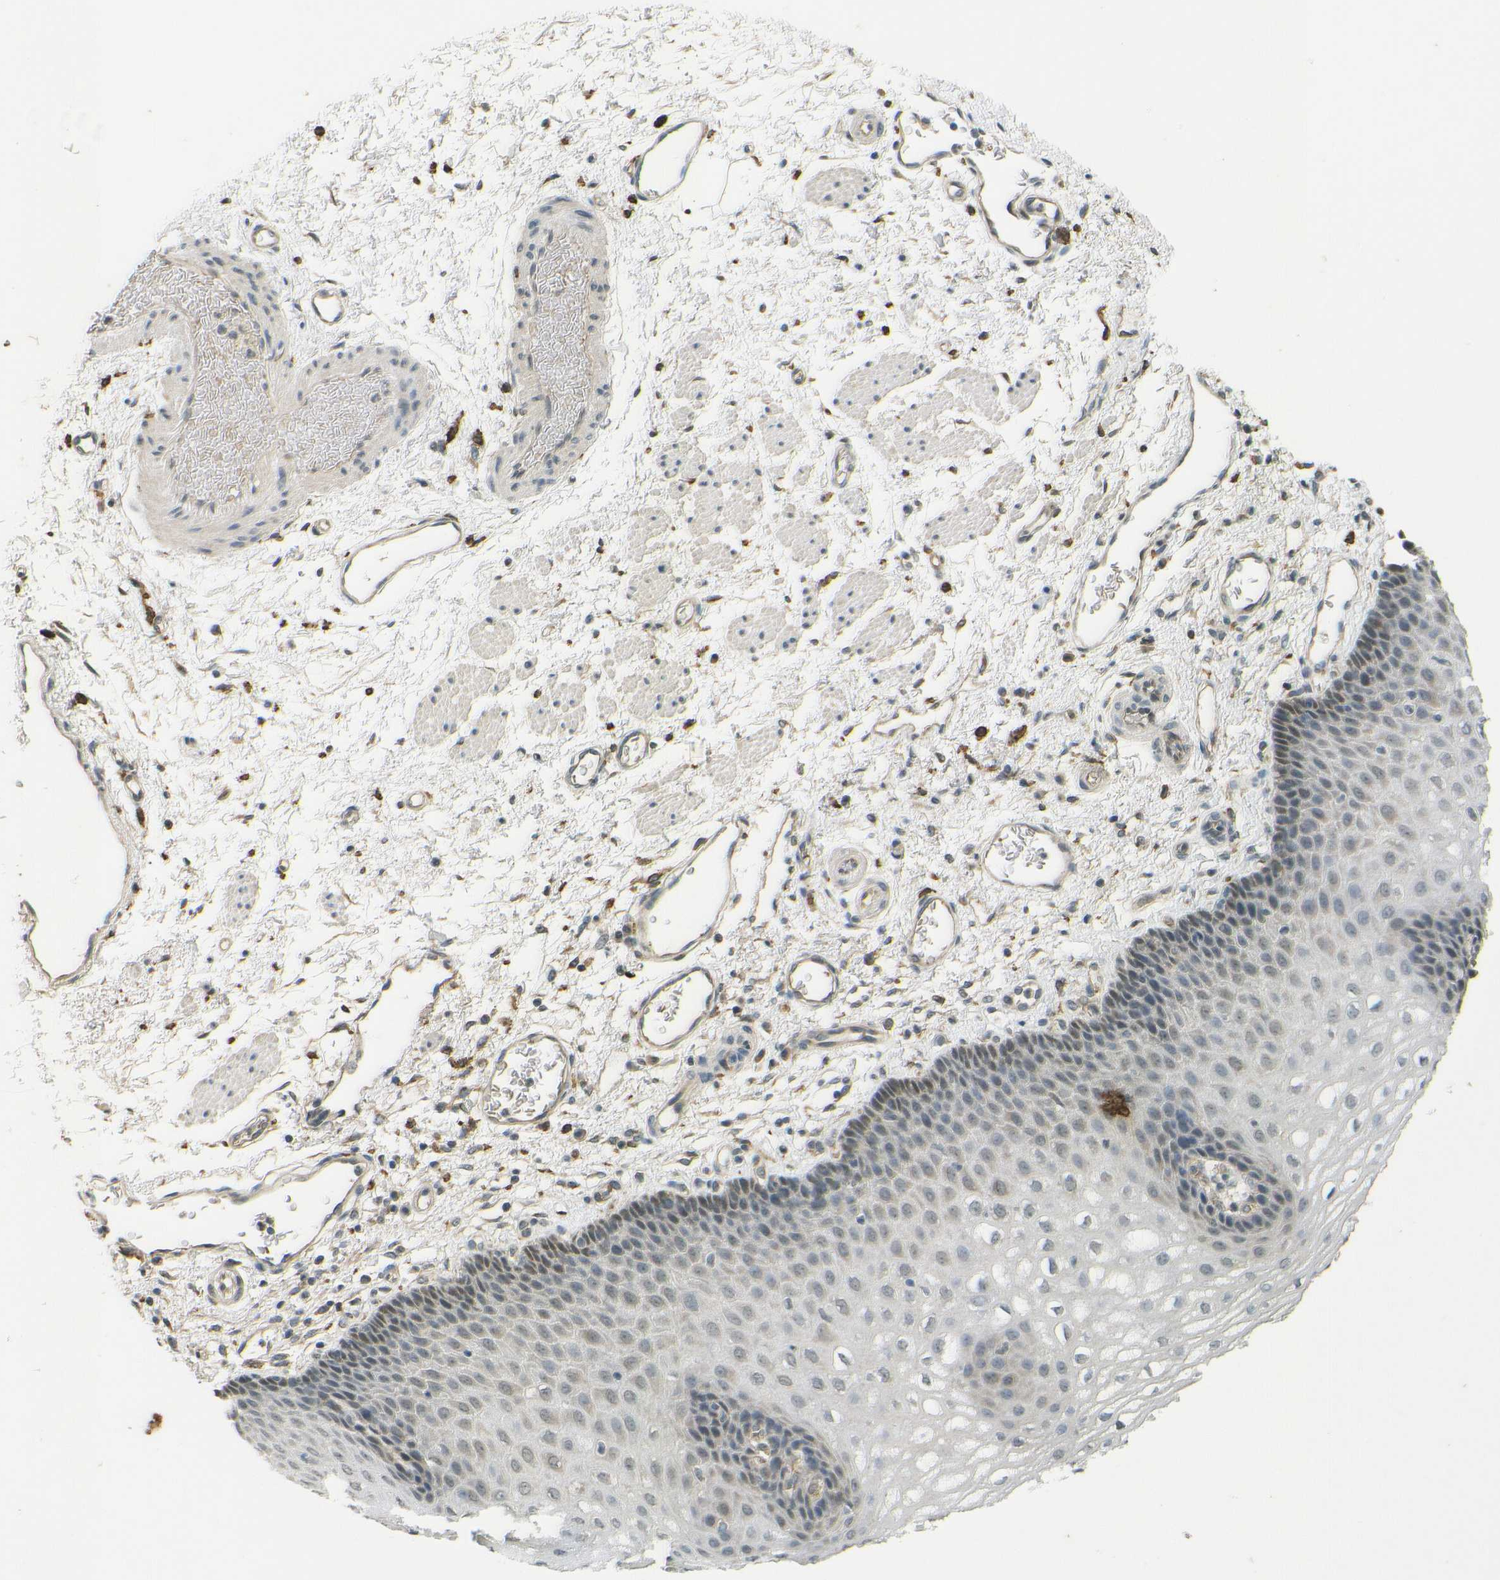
{"staining": {"intensity": "moderate", "quantity": "<25%", "location": "cytoplasmic/membranous"}, "tissue": "esophagus", "cell_type": "Squamous epithelial cells", "image_type": "normal", "snomed": [{"axis": "morphology", "description": "Normal tissue, NOS"}, {"axis": "topography", "description": "Esophagus"}], "caption": "A brown stain shows moderate cytoplasmic/membranous staining of a protein in squamous epithelial cells of normal esophagus. The staining was performed using DAB, with brown indicating positive protein expression. Nuclei are stained blue with hematoxylin.", "gene": "DAB2", "patient": {"sex": "male", "age": 54}}